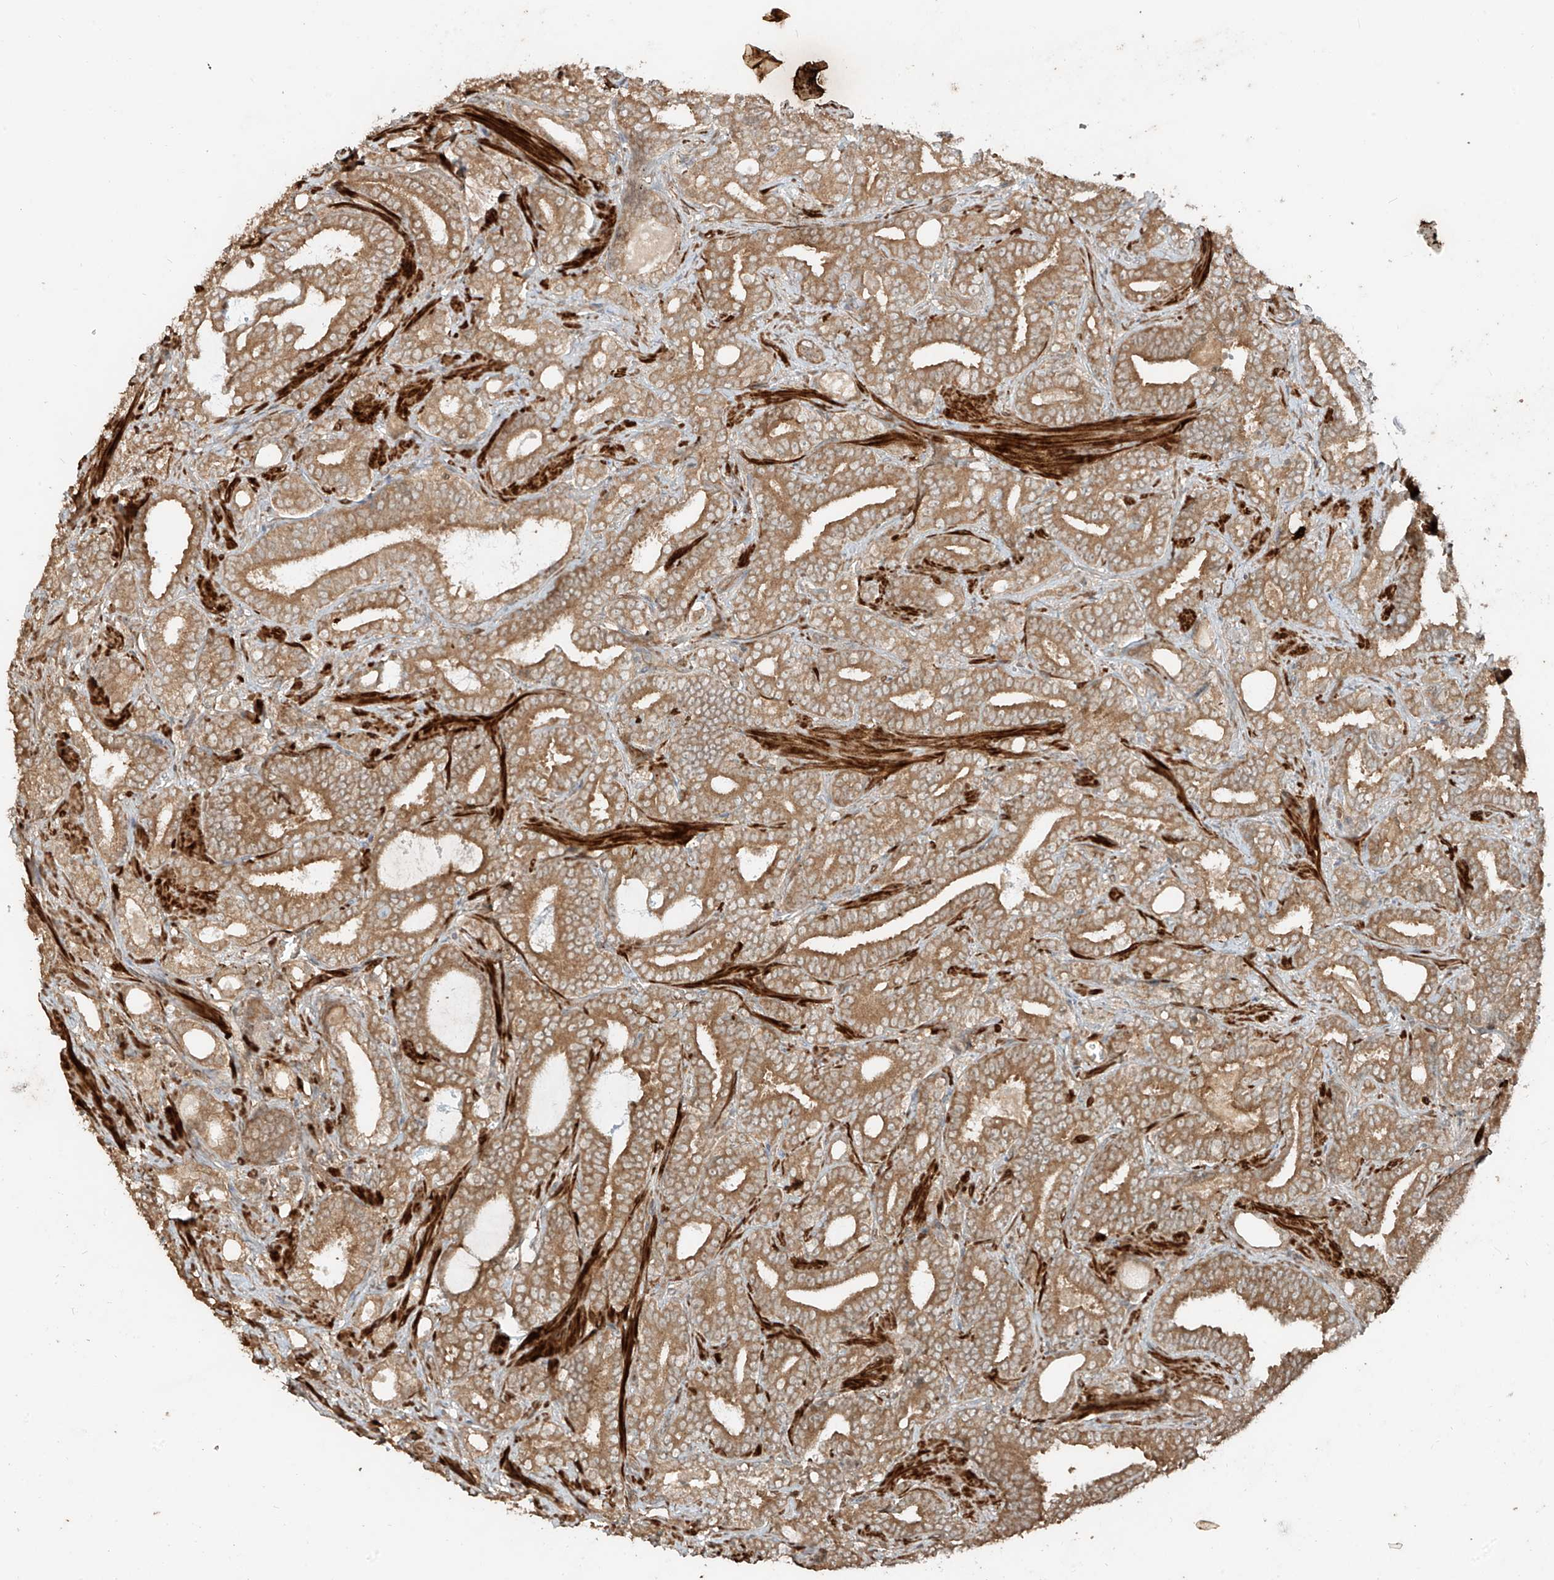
{"staining": {"intensity": "moderate", "quantity": ">75%", "location": "cytoplasmic/membranous"}, "tissue": "prostate cancer", "cell_type": "Tumor cells", "image_type": "cancer", "snomed": [{"axis": "morphology", "description": "Adenocarcinoma, High grade"}, {"axis": "topography", "description": "Prostate and seminal vesicle, NOS"}], "caption": "This image reveals immunohistochemistry (IHC) staining of prostate cancer, with medium moderate cytoplasmic/membranous positivity in about >75% of tumor cells.", "gene": "ANKZF1", "patient": {"sex": "male", "age": 67}}